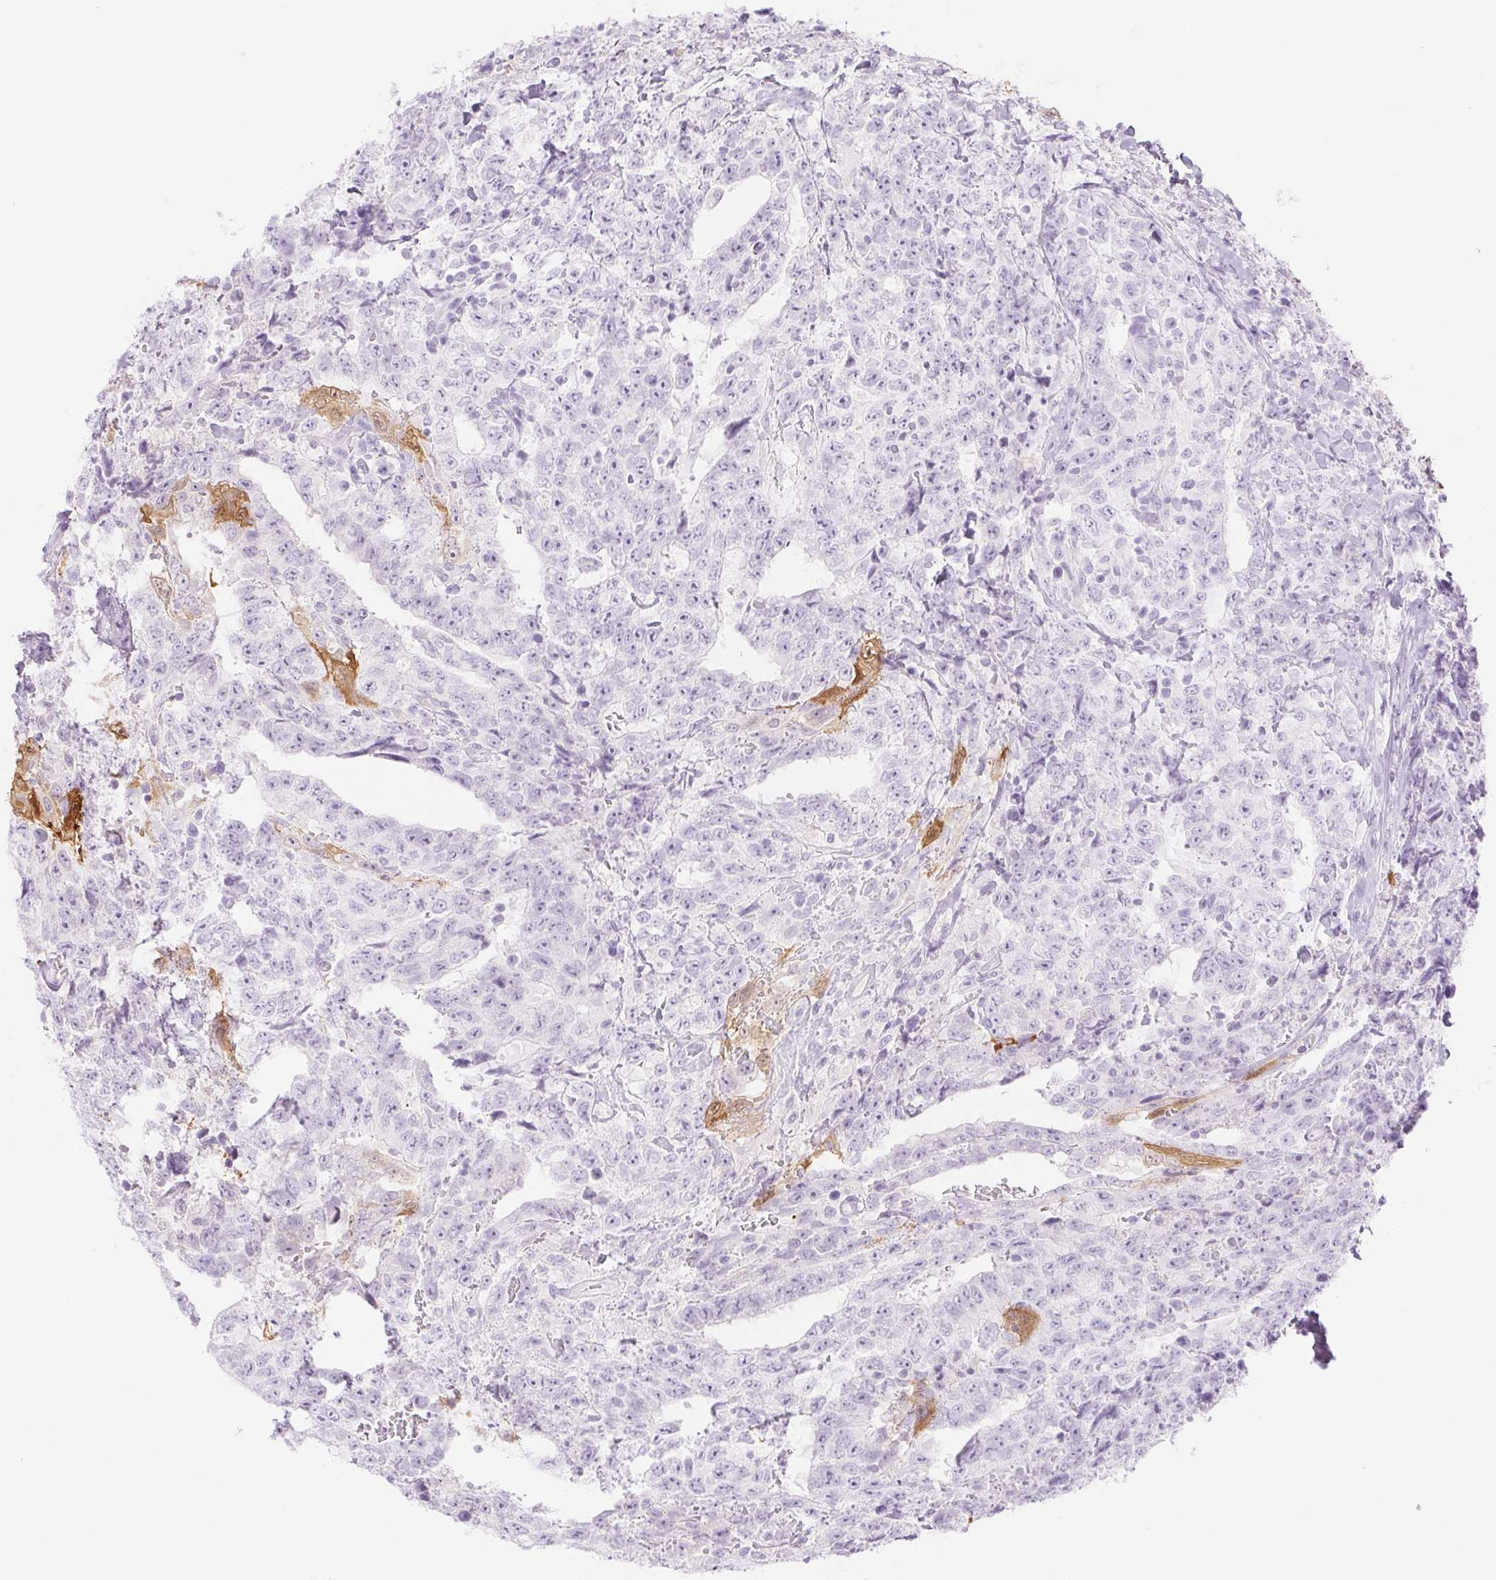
{"staining": {"intensity": "moderate", "quantity": "<25%", "location": "cytoplasmic/membranous,nuclear"}, "tissue": "testis cancer", "cell_type": "Tumor cells", "image_type": "cancer", "snomed": [{"axis": "morphology", "description": "Carcinoma, Embryonal, NOS"}, {"axis": "topography", "description": "Testis"}], "caption": "The micrograph reveals immunohistochemical staining of embryonal carcinoma (testis). There is moderate cytoplasmic/membranous and nuclear expression is identified in approximately <25% of tumor cells.", "gene": "SPRR3", "patient": {"sex": "male", "age": 24}}